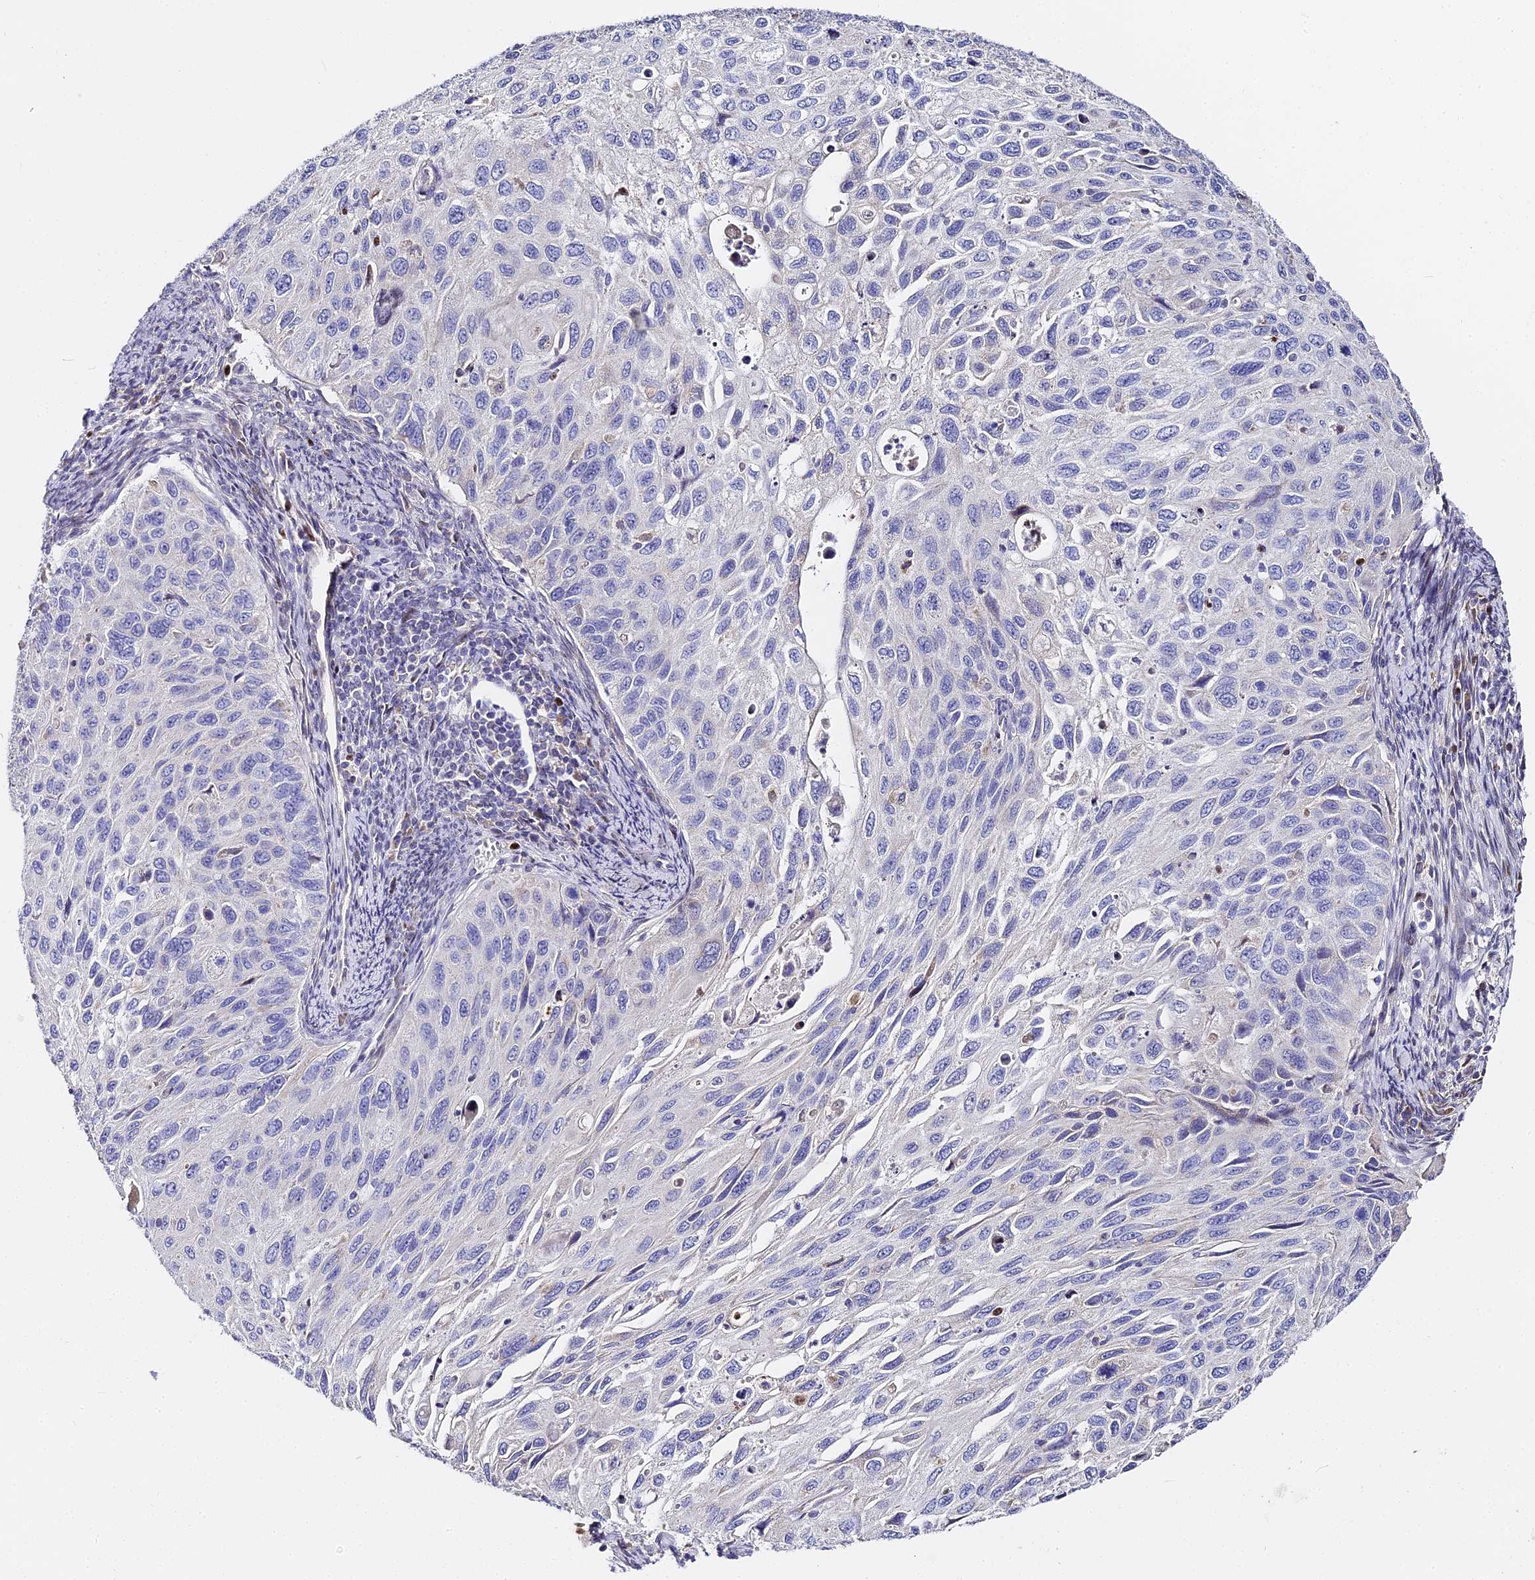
{"staining": {"intensity": "negative", "quantity": "none", "location": "none"}, "tissue": "cervical cancer", "cell_type": "Tumor cells", "image_type": "cancer", "snomed": [{"axis": "morphology", "description": "Squamous cell carcinoma, NOS"}, {"axis": "topography", "description": "Cervix"}], "caption": "Human cervical cancer (squamous cell carcinoma) stained for a protein using immunohistochemistry (IHC) shows no staining in tumor cells.", "gene": "SERP1", "patient": {"sex": "female", "age": 70}}